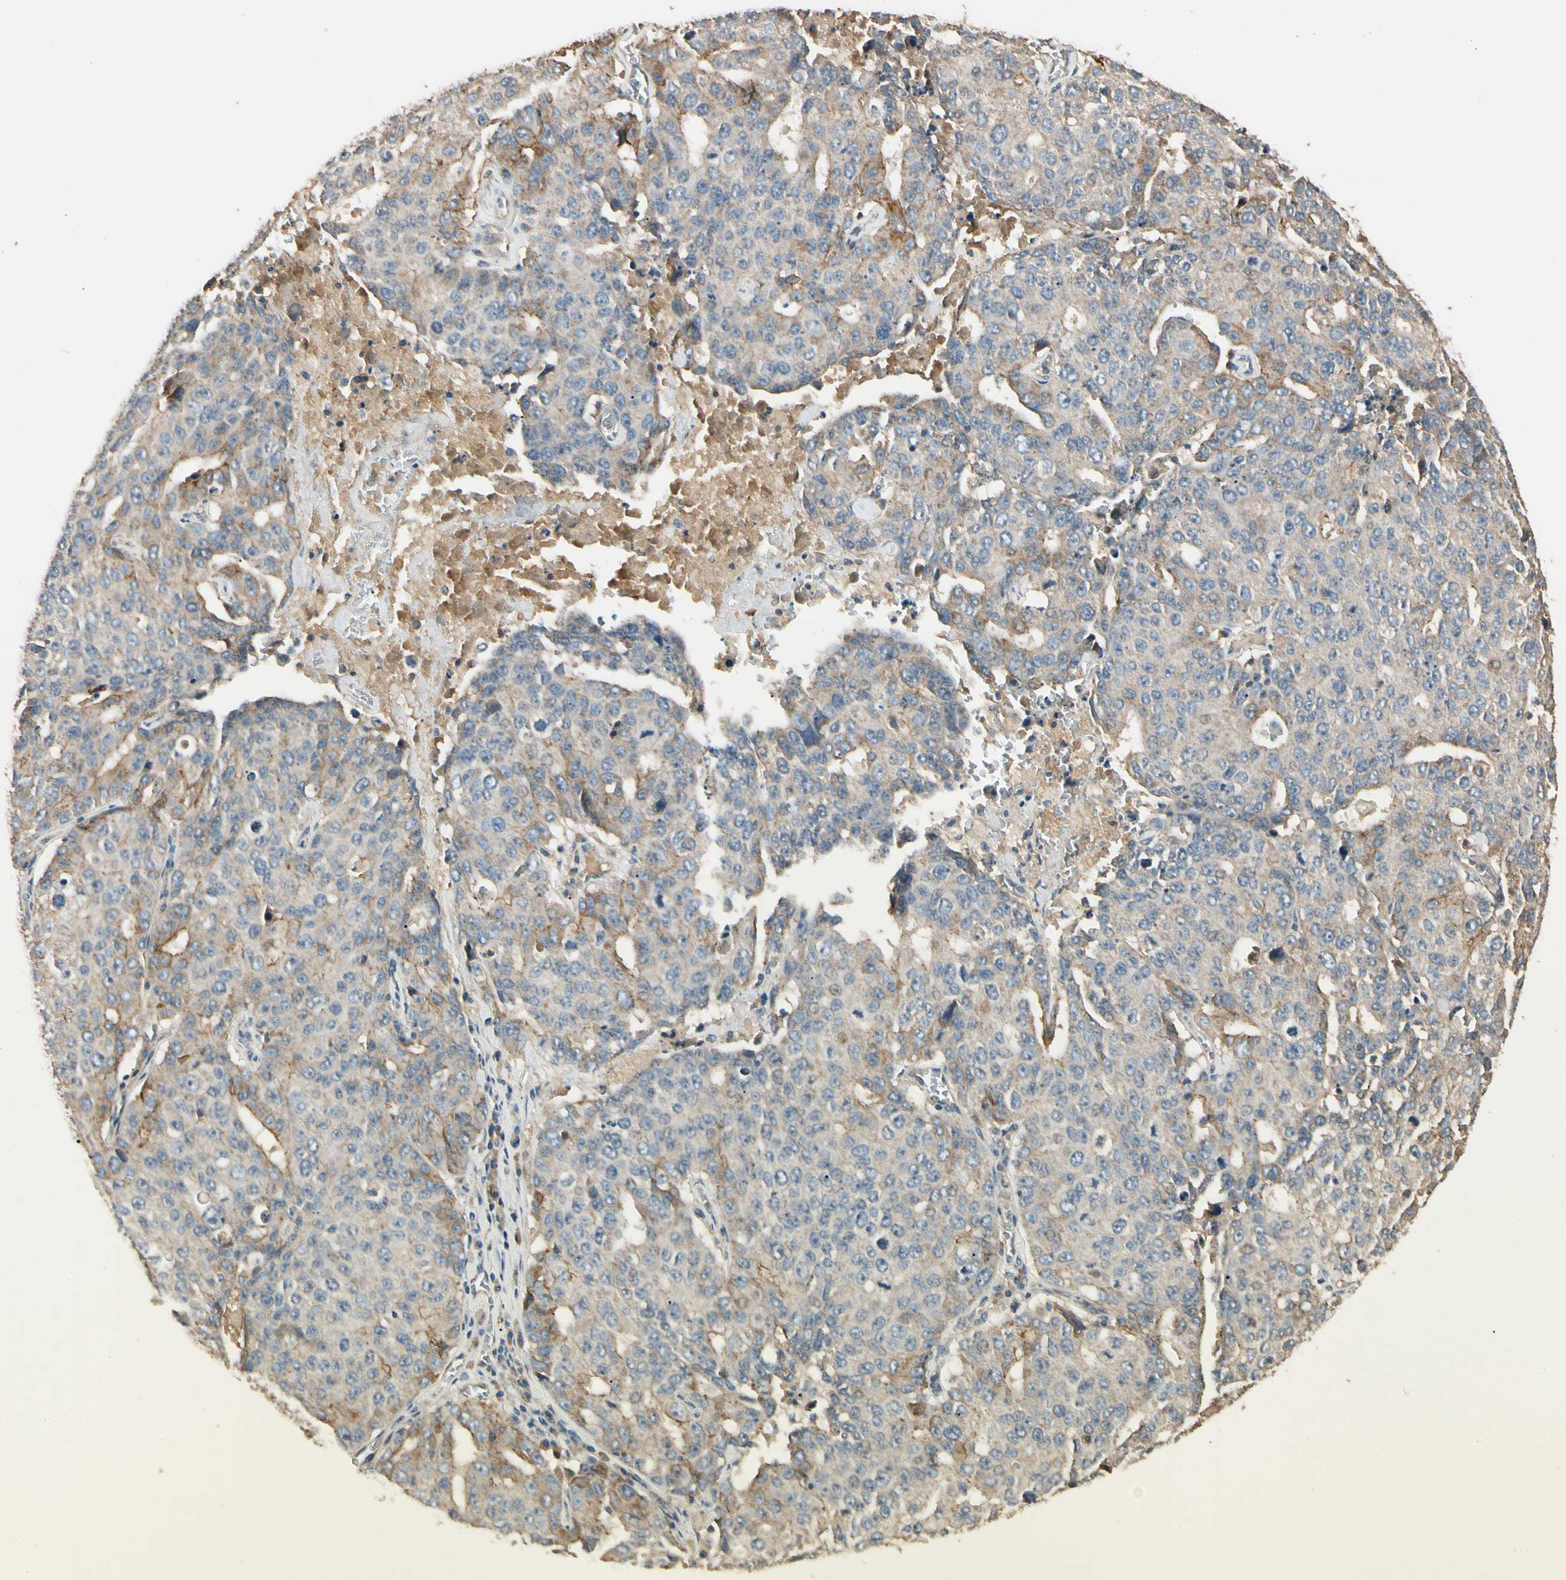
{"staining": {"intensity": "weak", "quantity": "25%-75%", "location": "cytoplasmic/membranous"}, "tissue": "ovarian cancer", "cell_type": "Tumor cells", "image_type": "cancer", "snomed": [{"axis": "morphology", "description": "Carcinoma, endometroid"}, {"axis": "topography", "description": "Ovary"}], "caption": "Human endometroid carcinoma (ovarian) stained with a brown dye displays weak cytoplasmic/membranous positive positivity in approximately 25%-75% of tumor cells.", "gene": "CDH6", "patient": {"sex": "female", "age": 62}}